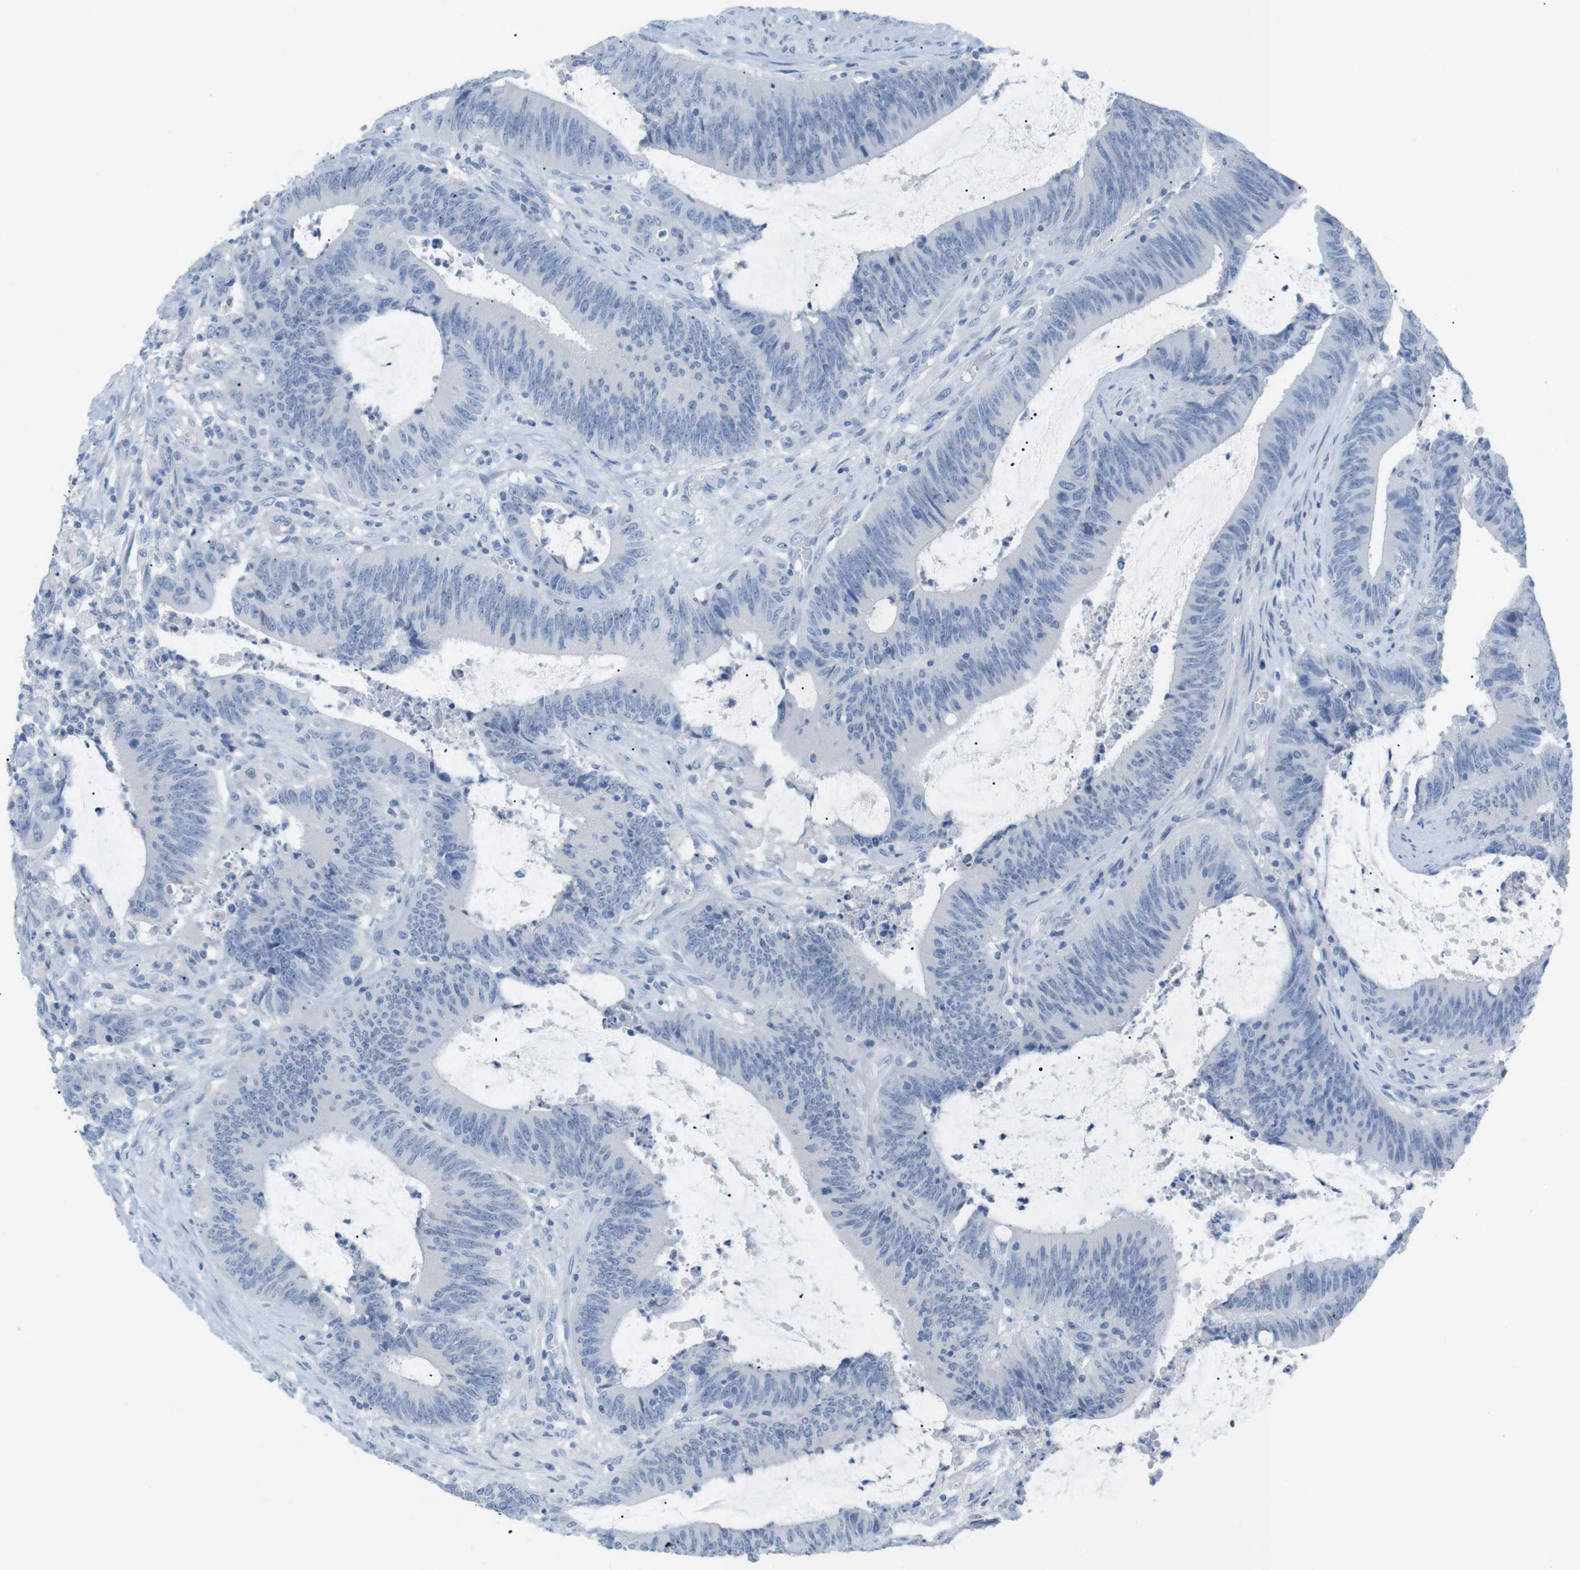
{"staining": {"intensity": "negative", "quantity": "none", "location": "none"}, "tissue": "colorectal cancer", "cell_type": "Tumor cells", "image_type": "cancer", "snomed": [{"axis": "morphology", "description": "Normal tissue, NOS"}, {"axis": "morphology", "description": "Adenocarcinoma, NOS"}, {"axis": "topography", "description": "Rectum"}], "caption": "A micrograph of human colorectal cancer (adenocarcinoma) is negative for staining in tumor cells.", "gene": "HBG2", "patient": {"sex": "female", "age": 66}}